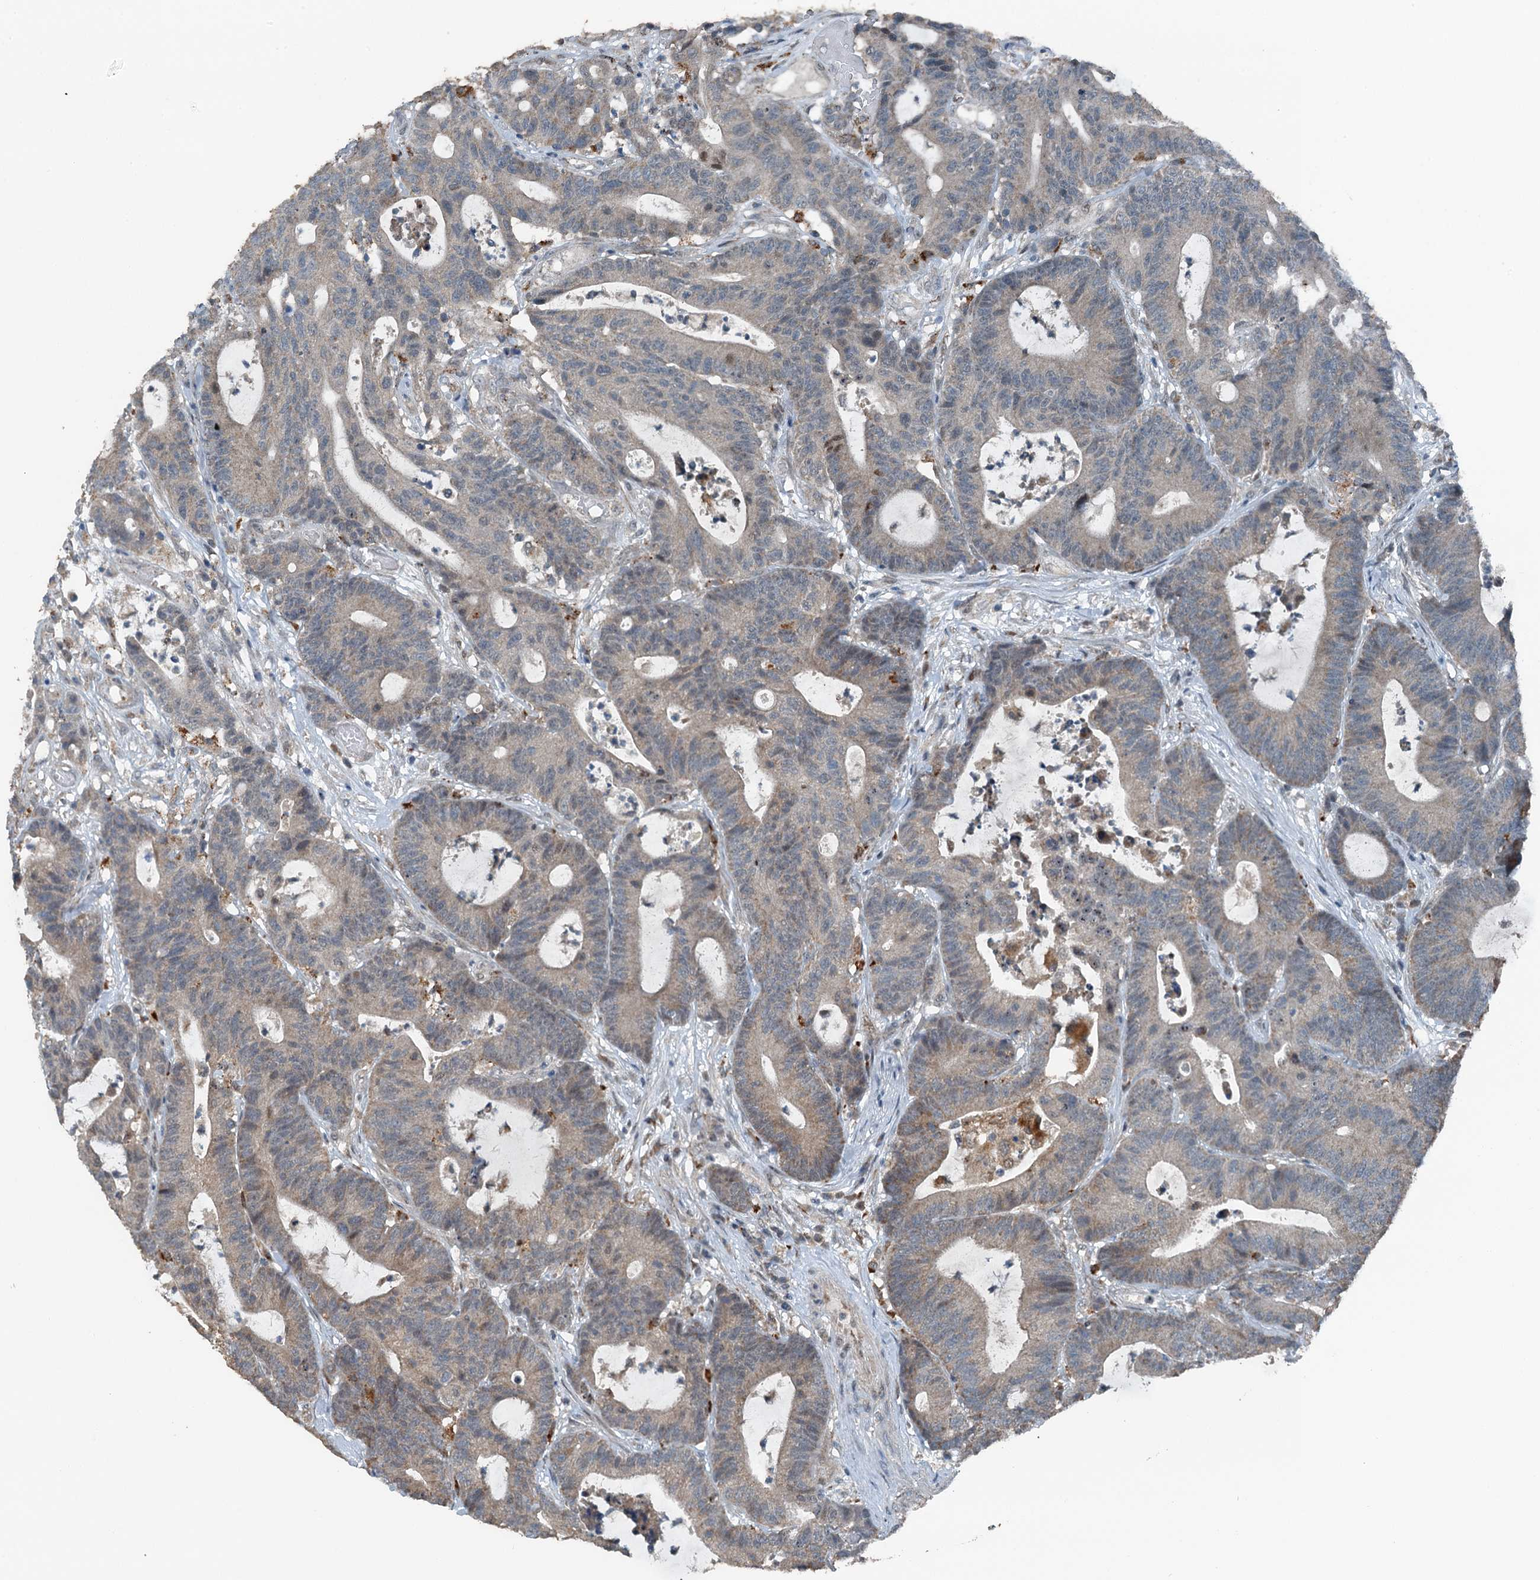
{"staining": {"intensity": "weak", "quantity": "25%-75%", "location": "cytoplasmic/membranous"}, "tissue": "colorectal cancer", "cell_type": "Tumor cells", "image_type": "cancer", "snomed": [{"axis": "morphology", "description": "Adenocarcinoma, NOS"}, {"axis": "topography", "description": "Colon"}], "caption": "Tumor cells reveal low levels of weak cytoplasmic/membranous staining in about 25%-75% of cells in human adenocarcinoma (colorectal). (brown staining indicates protein expression, while blue staining denotes nuclei).", "gene": "BMERB1", "patient": {"sex": "female", "age": 84}}